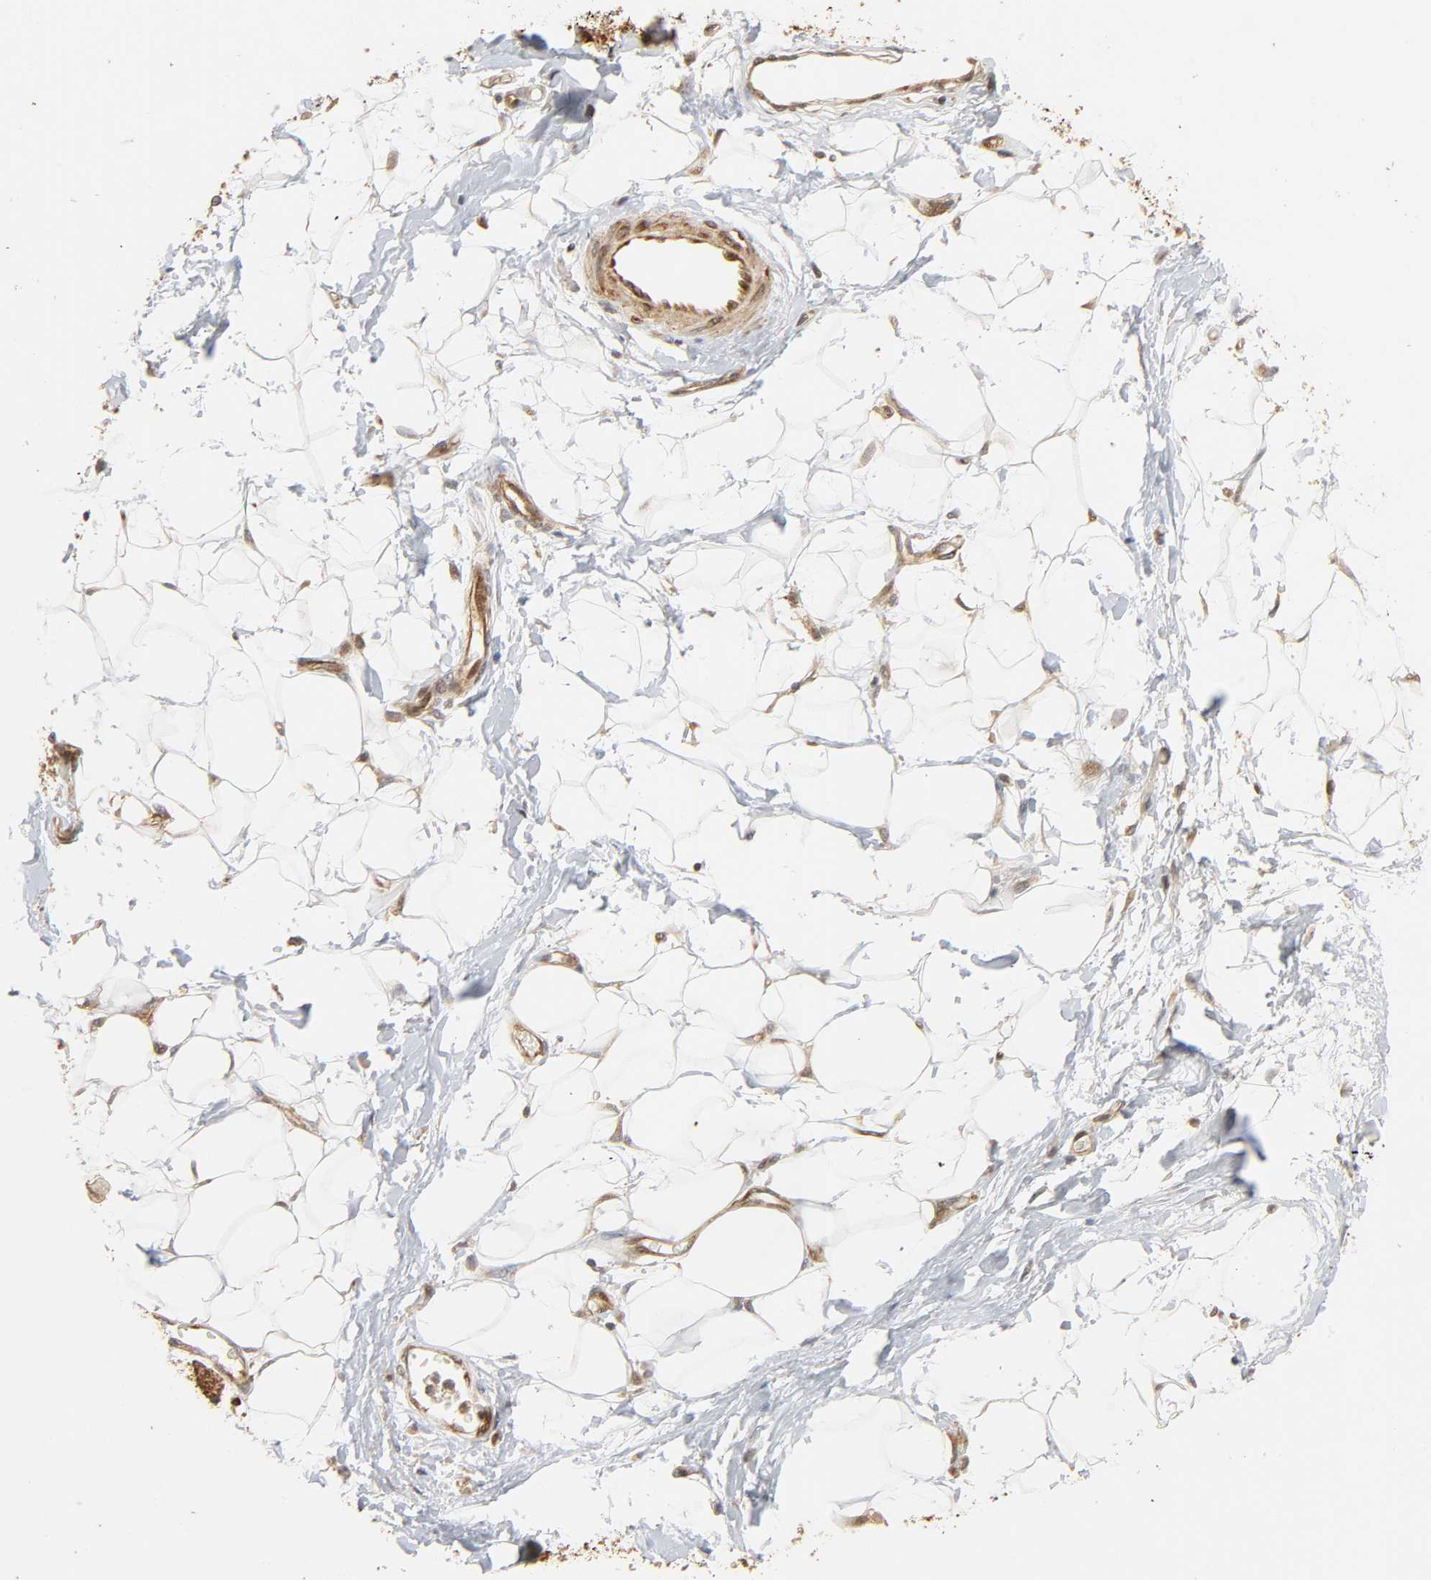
{"staining": {"intensity": "negative", "quantity": "none", "location": "none"}, "tissue": "adipose tissue", "cell_type": "Adipocytes", "image_type": "normal", "snomed": [{"axis": "morphology", "description": "Normal tissue, NOS"}, {"axis": "morphology", "description": "Urothelial carcinoma, High grade"}, {"axis": "topography", "description": "Vascular tissue"}, {"axis": "topography", "description": "Urinary bladder"}], "caption": "High magnification brightfield microscopy of normal adipose tissue stained with DAB (3,3'-diaminobenzidine) (brown) and counterstained with hematoxylin (blue): adipocytes show no significant staining. (DAB (3,3'-diaminobenzidine) immunohistochemistry (IHC), high magnification).", "gene": "NEMF", "patient": {"sex": "female", "age": 56}}